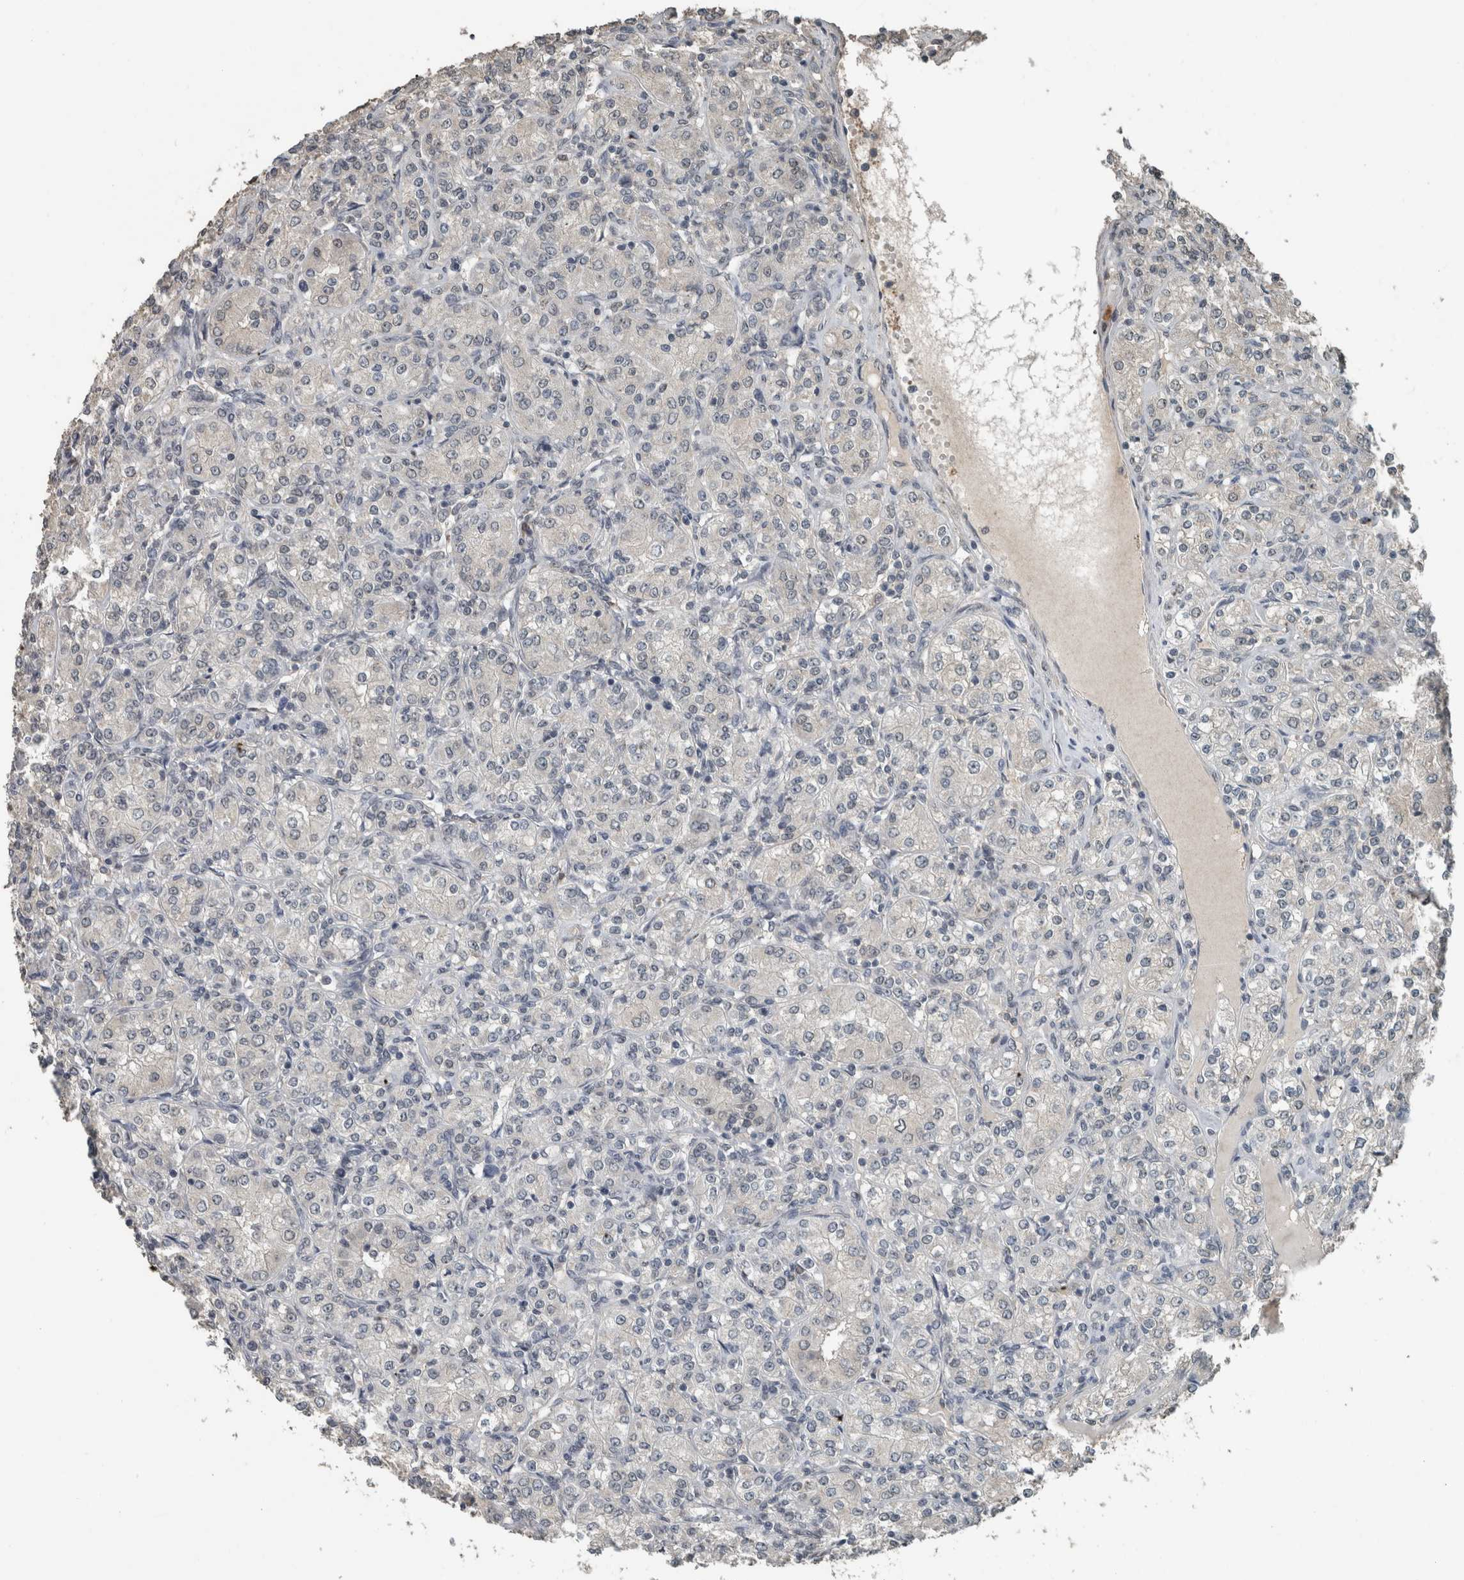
{"staining": {"intensity": "negative", "quantity": "none", "location": "none"}, "tissue": "renal cancer", "cell_type": "Tumor cells", "image_type": "cancer", "snomed": [{"axis": "morphology", "description": "Adenocarcinoma, NOS"}, {"axis": "topography", "description": "Kidney"}], "caption": "A micrograph of renal cancer (adenocarcinoma) stained for a protein reveals no brown staining in tumor cells.", "gene": "ZNF24", "patient": {"sex": "male", "age": 77}}